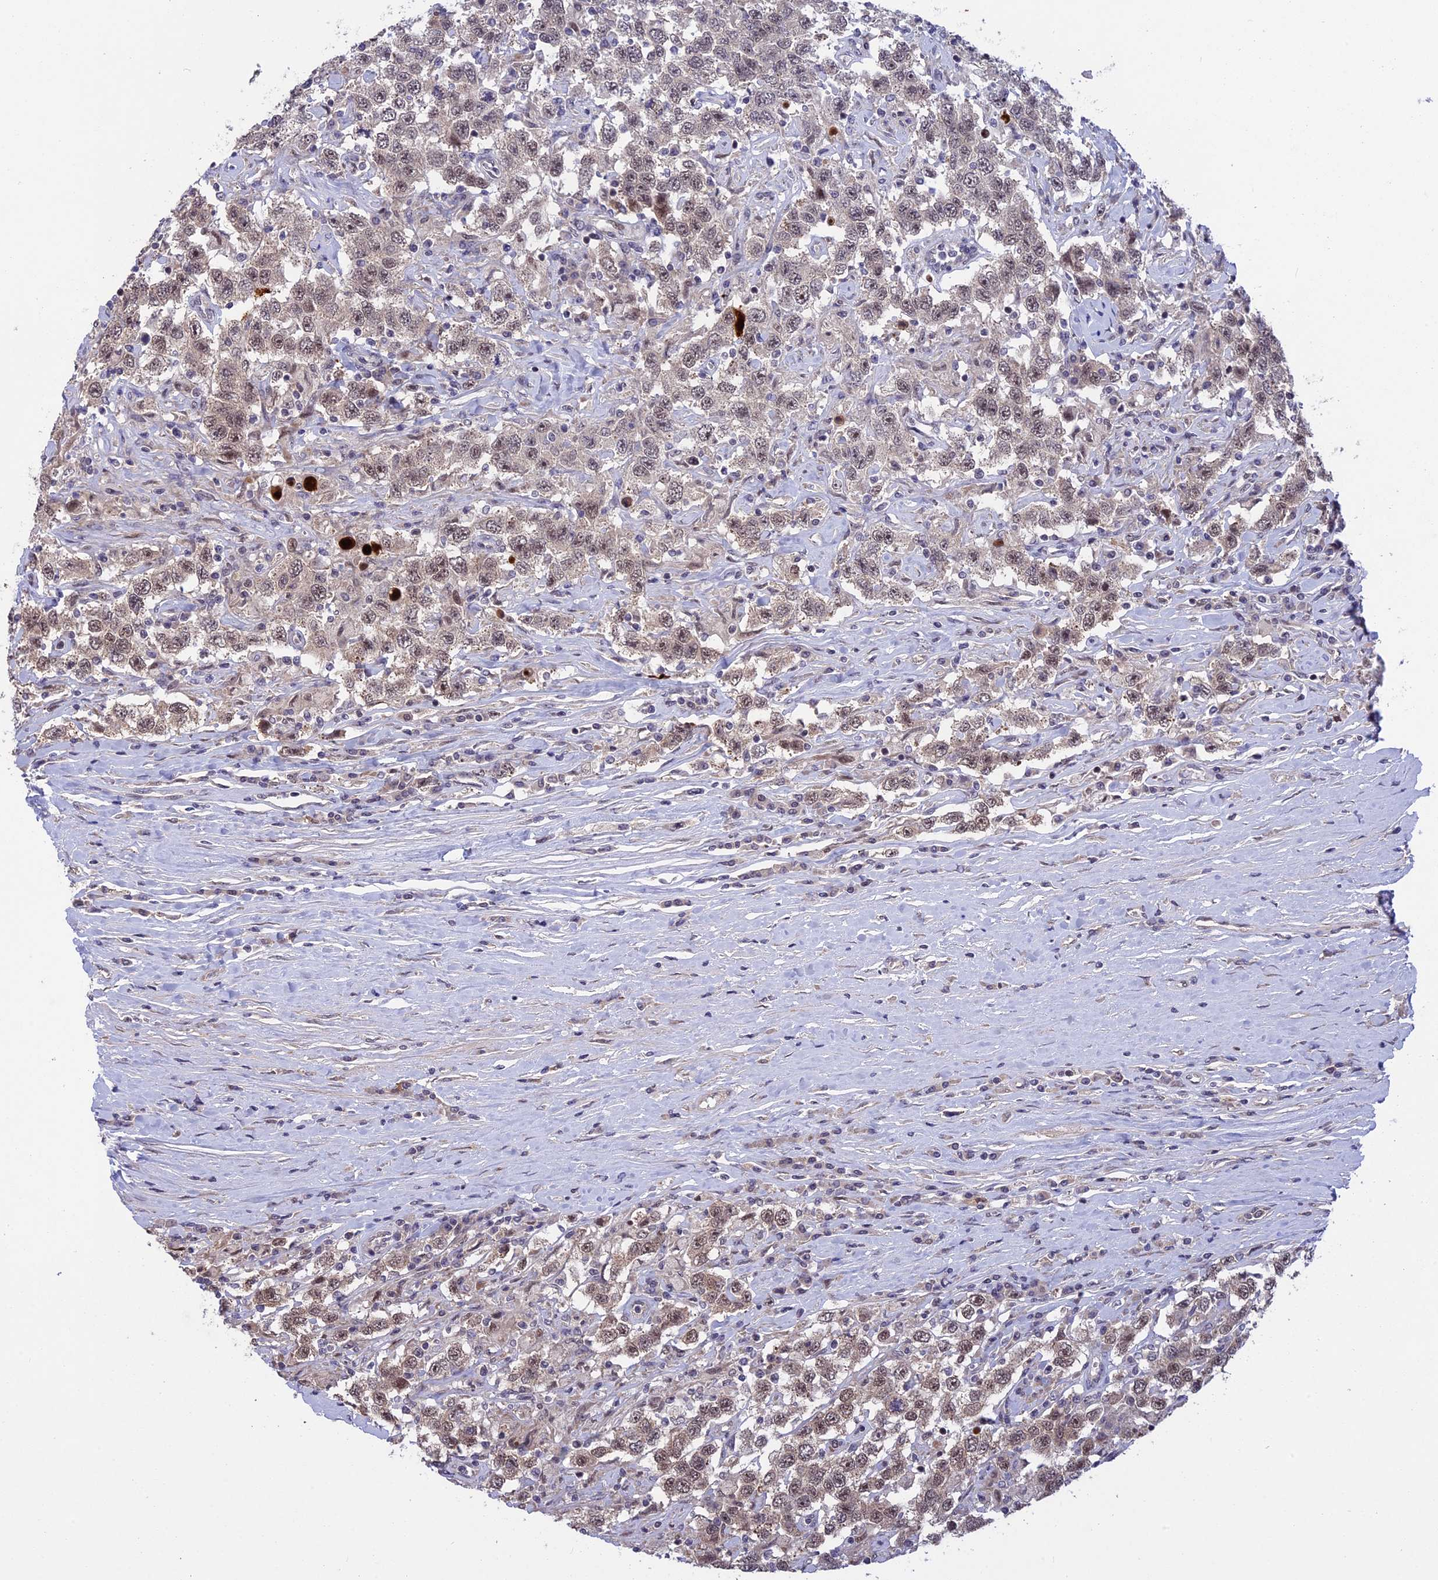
{"staining": {"intensity": "weak", "quantity": ">75%", "location": "cytoplasmic/membranous,nuclear"}, "tissue": "testis cancer", "cell_type": "Tumor cells", "image_type": "cancer", "snomed": [{"axis": "morphology", "description": "Seminoma, NOS"}, {"axis": "topography", "description": "Testis"}], "caption": "DAB immunohistochemical staining of seminoma (testis) exhibits weak cytoplasmic/membranous and nuclear protein expression in about >75% of tumor cells.", "gene": "POLR2C", "patient": {"sex": "male", "age": 41}}